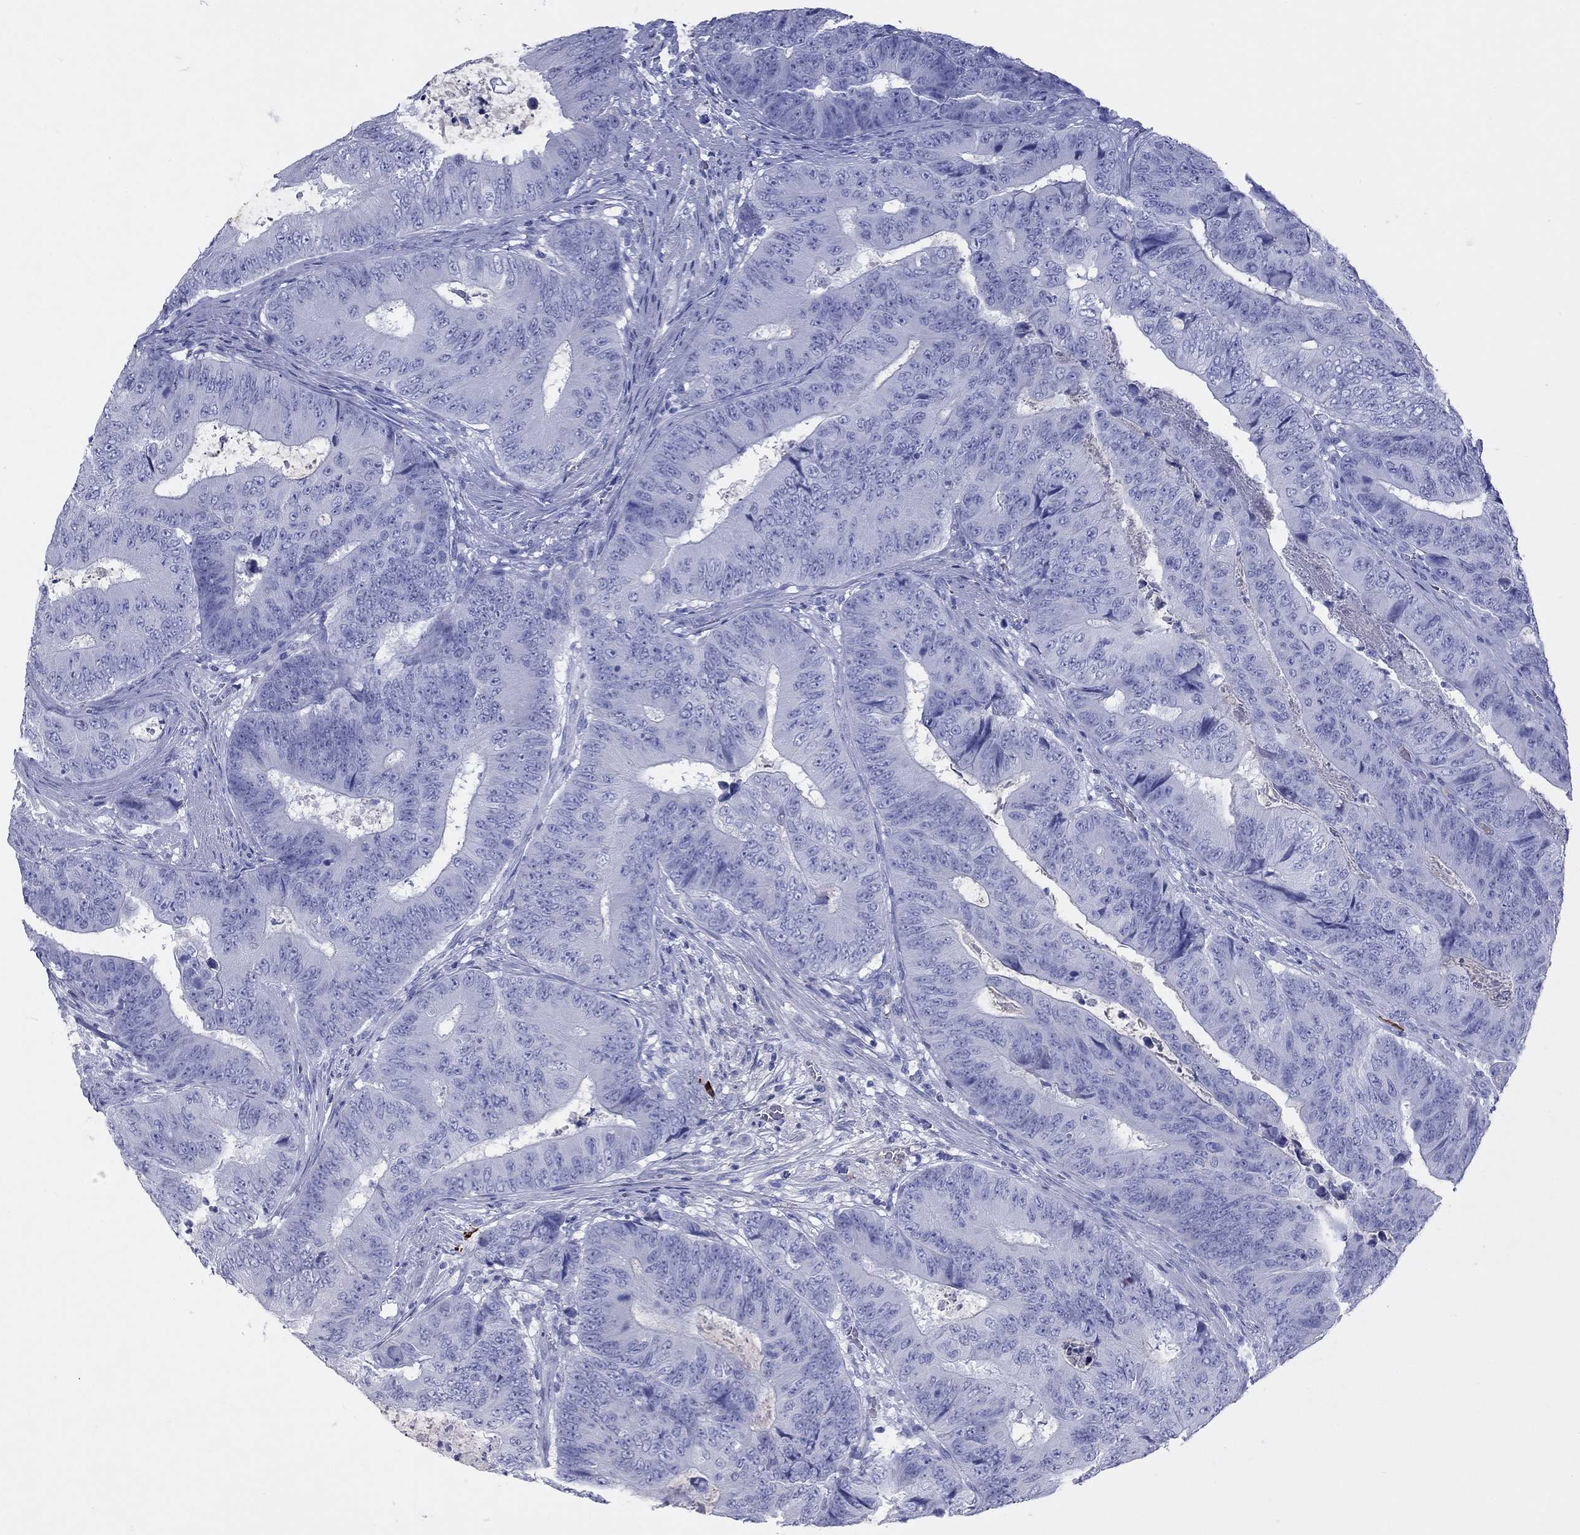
{"staining": {"intensity": "negative", "quantity": "none", "location": "none"}, "tissue": "colorectal cancer", "cell_type": "Tumor cells", "image_type": "cancer", "snomed": [{"axis": "morphology", "description": "Adenocarcinoma, NOS"}, {"axis": "topography", "description": "Colon"}], "caption": "The photomicrograph displays no significant expression in tumor cells of colorectal adenocarcinoma.", "gene": "KLRG1", "patient": {"sex": "female", "age": 48}}